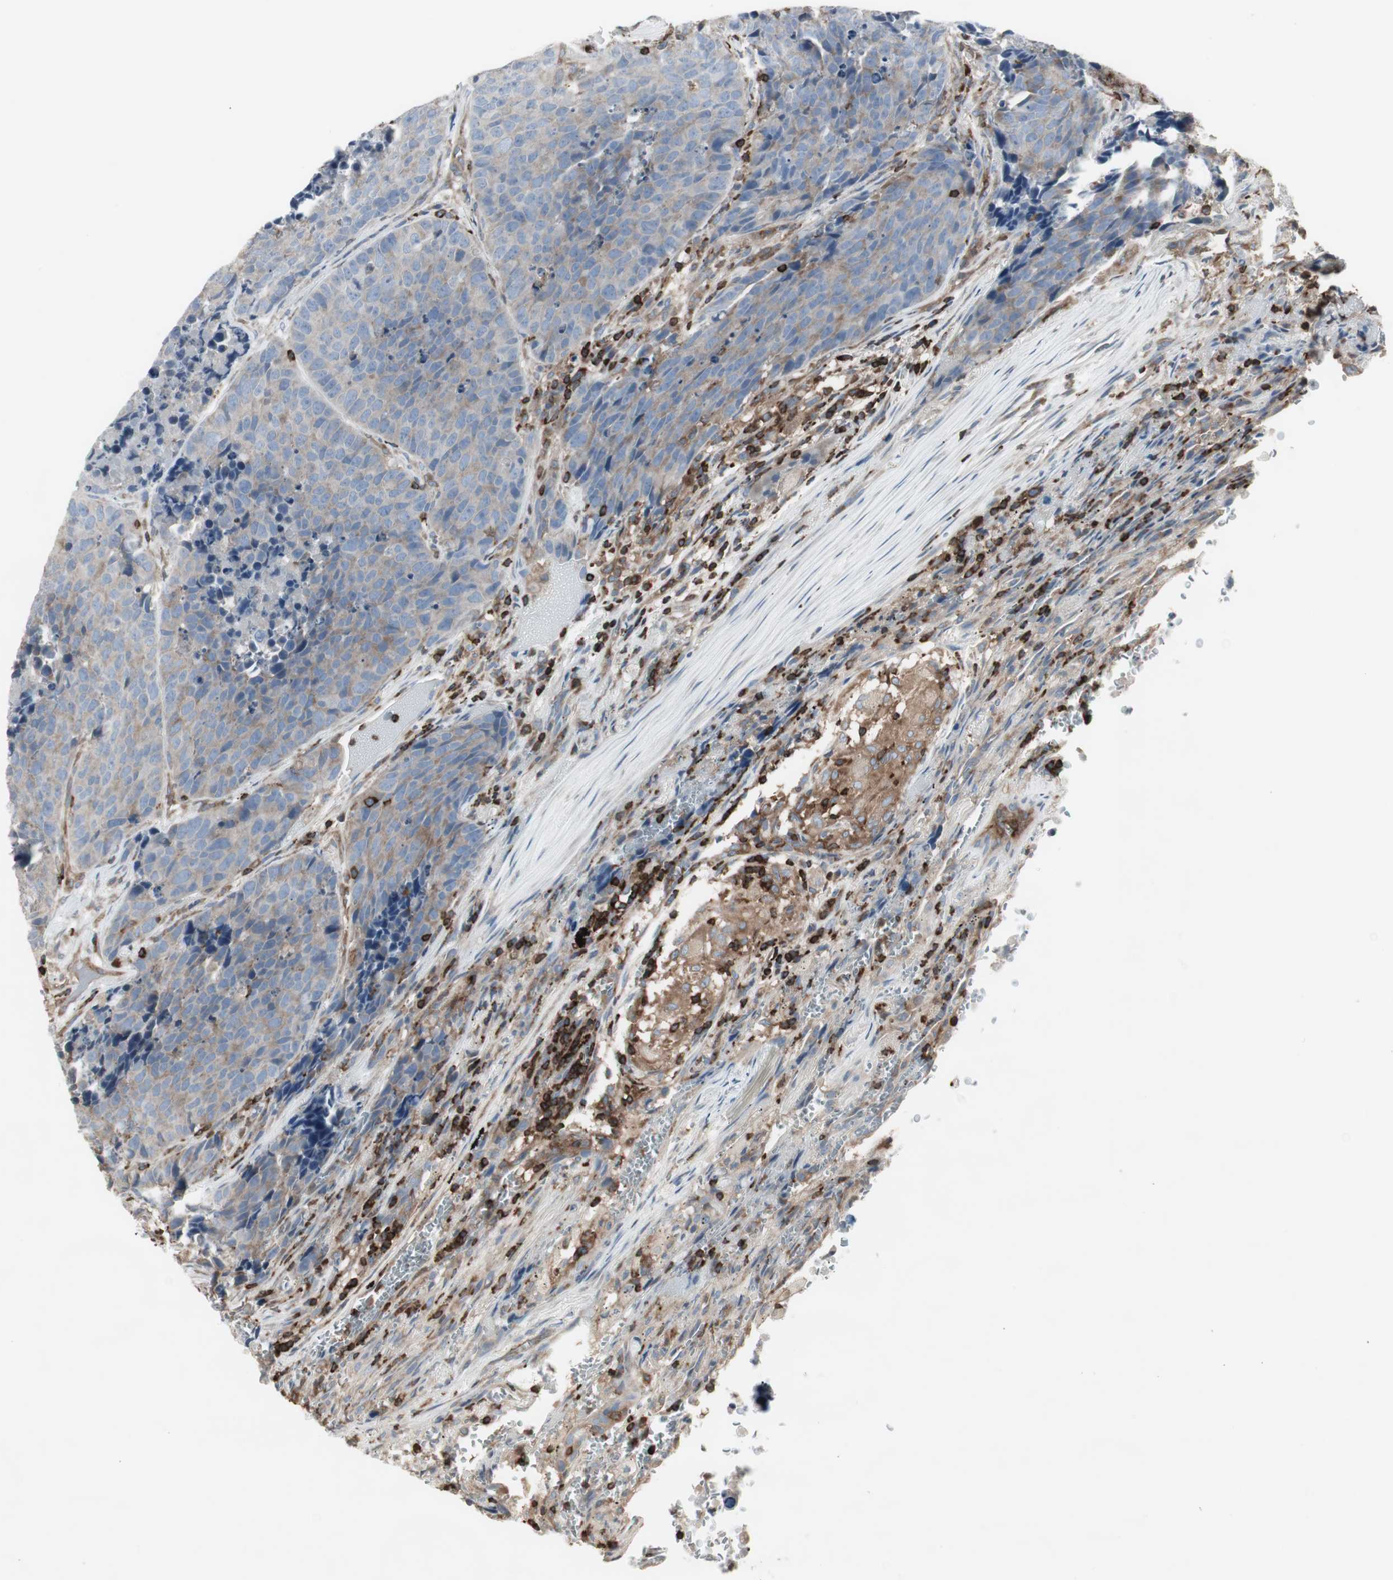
{"staining": {"intensity": "weak", "quantity": "25%-75%", "location": "cytoplasmic/membranous"}, "tissue": "carcinoid", "cell_type": "Tumor cells", "image_type": "cancer", "snomed": [{"axis": "morphology", "description": "Carcinoid, malignant, NOS"}, {"axis": "topography", "description": "Lung"}], "caption": "Human carcinoid stained with a brown dye displays weak cytoplasmic/membranous positive positivity in approximately 25%-75% of tumor cells.", "gene": "ARHGEF1", "patient": {"sex": "male", "age": 60}}